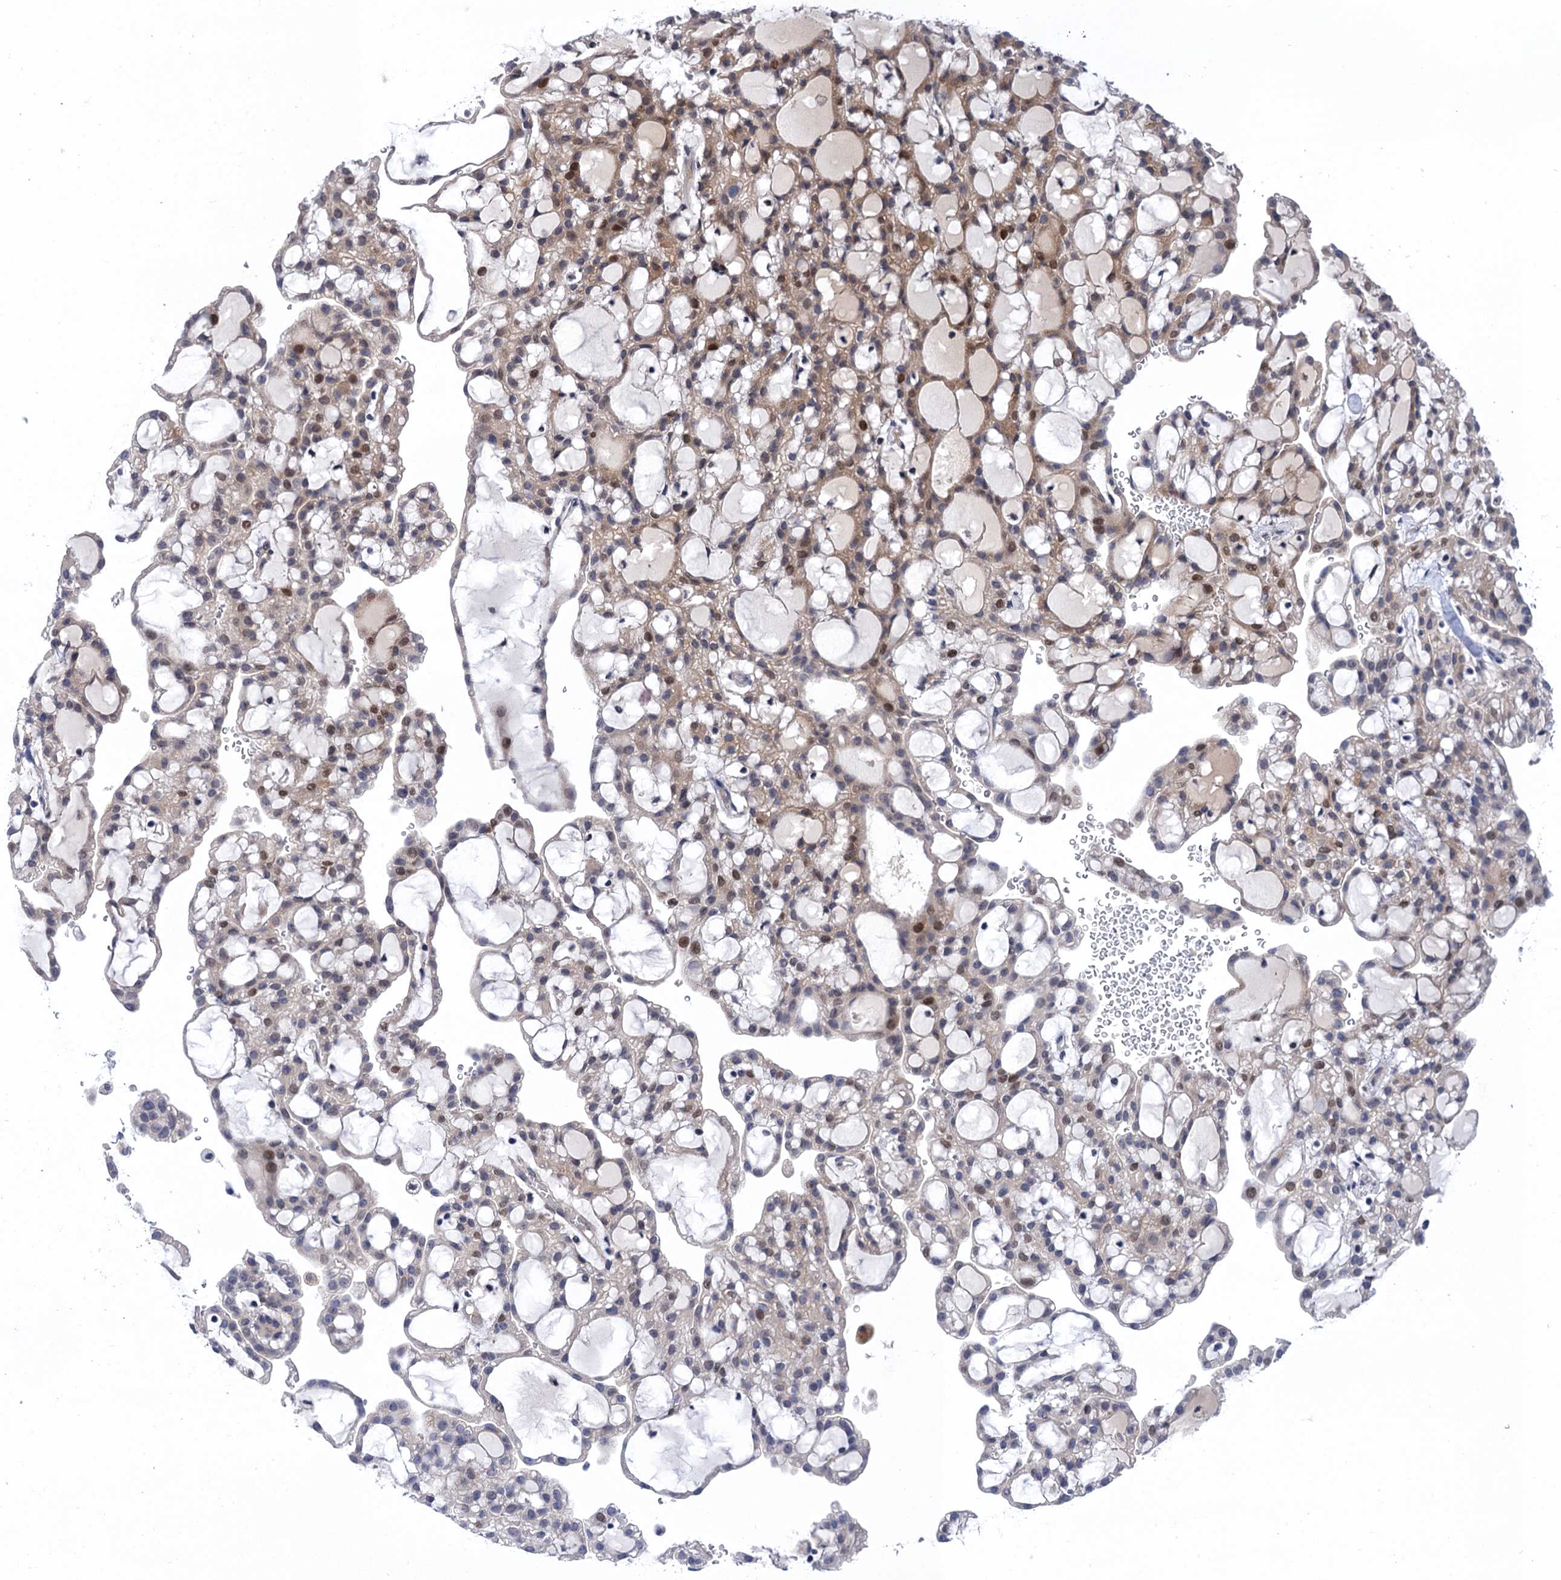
{"staining": {"intensity": "moderate", "quantity": "<25%", "location": "nuclear"}, "tissue": "renal cancer", "cell_type": "Tumor cells", "image_type": "cancer", "snomed": [{"axis": "morphology", "description": "Adenocarcinoma, NOS"}, {"axis": "topography", "description": "Kidney"}], "caption": "Renal cancer (adenocarcinoma) stained with IHC displays moderate nuclear expression in about <25% of tumor cells.", "gene": "NEK8", "patient": {"sex": "male", "age": 63}}